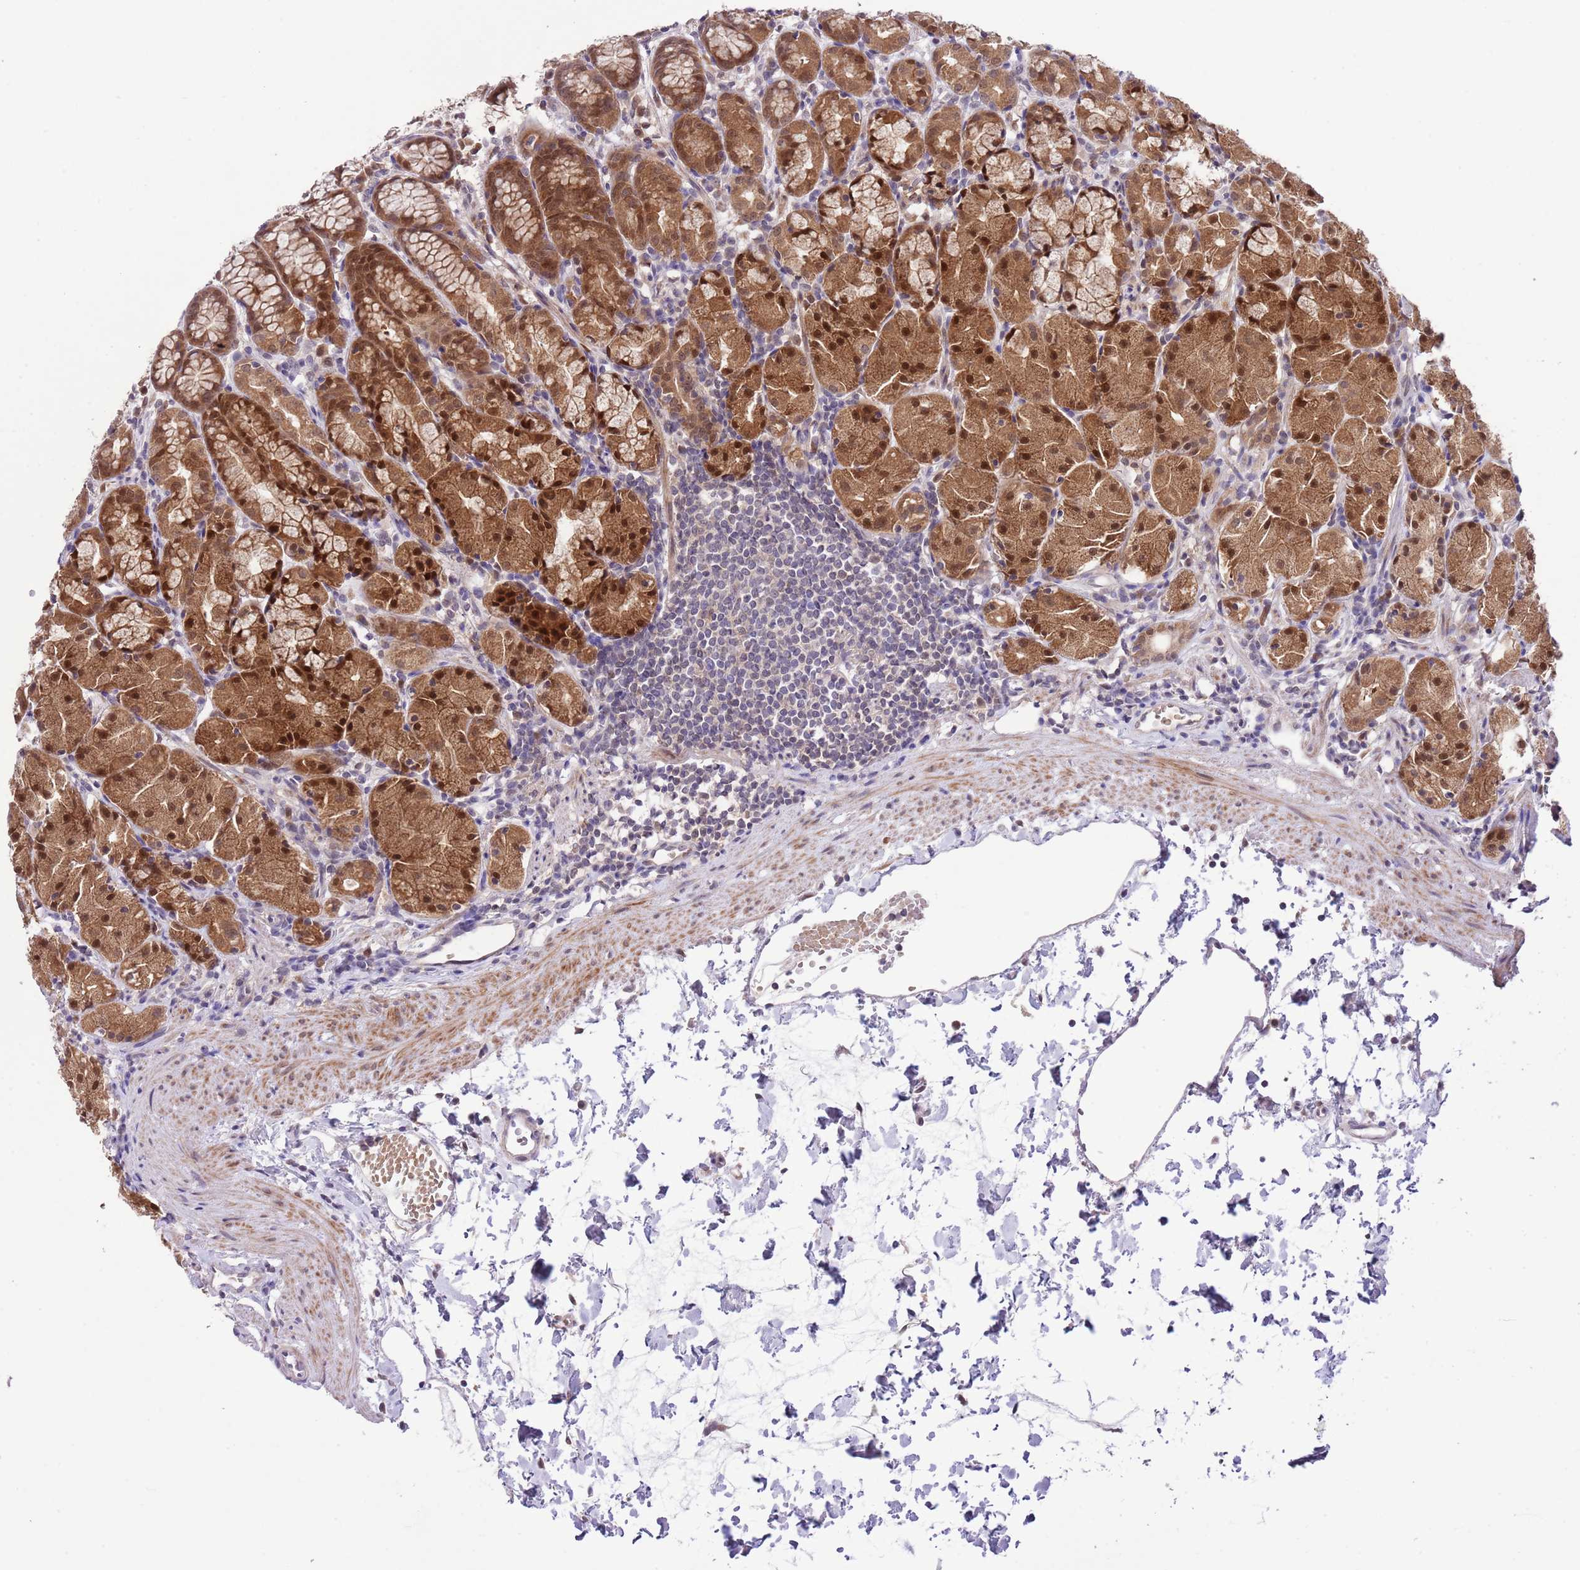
{"staining": {"intensity": "strong", "quantity": "25%-75%", "location": "cytoplasmic/membranous,nuclear"}, "tissue": "stomach", "cell_type": "Glandular cells", "image_type": "normal", "snomed": [{"axis": "morphology", "description": "Normal tissue, NOS"}, {"axis": "topography", "description": "Stomach, upper"}], "caption": "An image showing strong cytoplasmic/membranous,nuclear staining in about 25%-75% of glandular cells in unremarkable stomach, as visualized by brown immunohistochemical staining.", "gene": "GALK2", "patient": {"sex": "male", "age": 47}}